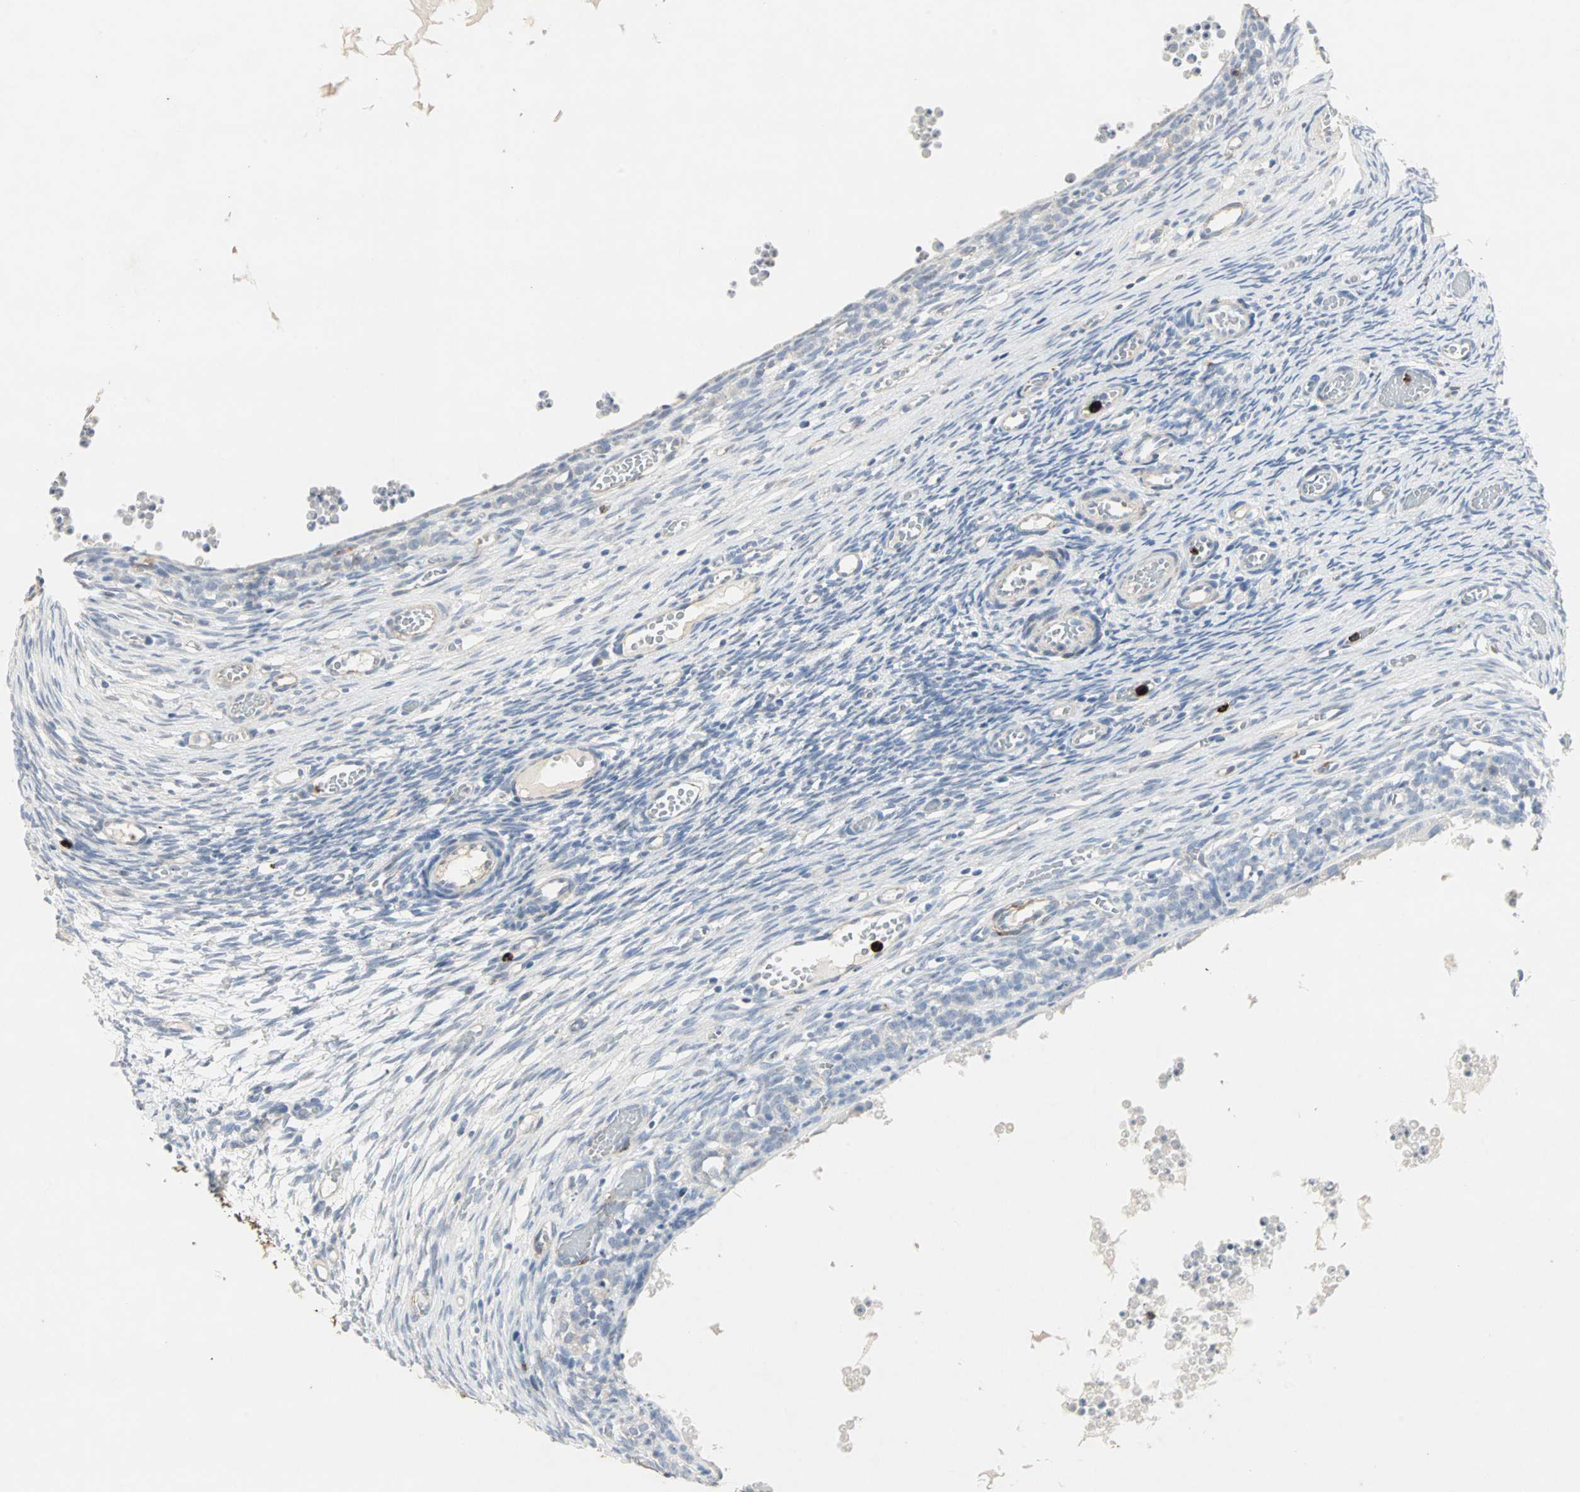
{"staining": {"intensity": "negative", "quantity": "none", "location": "none"}, "tissue": "ovary", "cell_type": "Ovarian stroma cells", "image_type": "normal", "snomed": [{"axis": "morphology", "description": "Normal tissue, NOS"}, {"axis": "topography", "description": "Ovary"}], "caption": "Immunohistochemical staining of unremarkable human ovary displays no significant positivity in ovarian stroma cells.", "gene": "CEACAM6", "patient": {"sex": "female", "age": 35}}